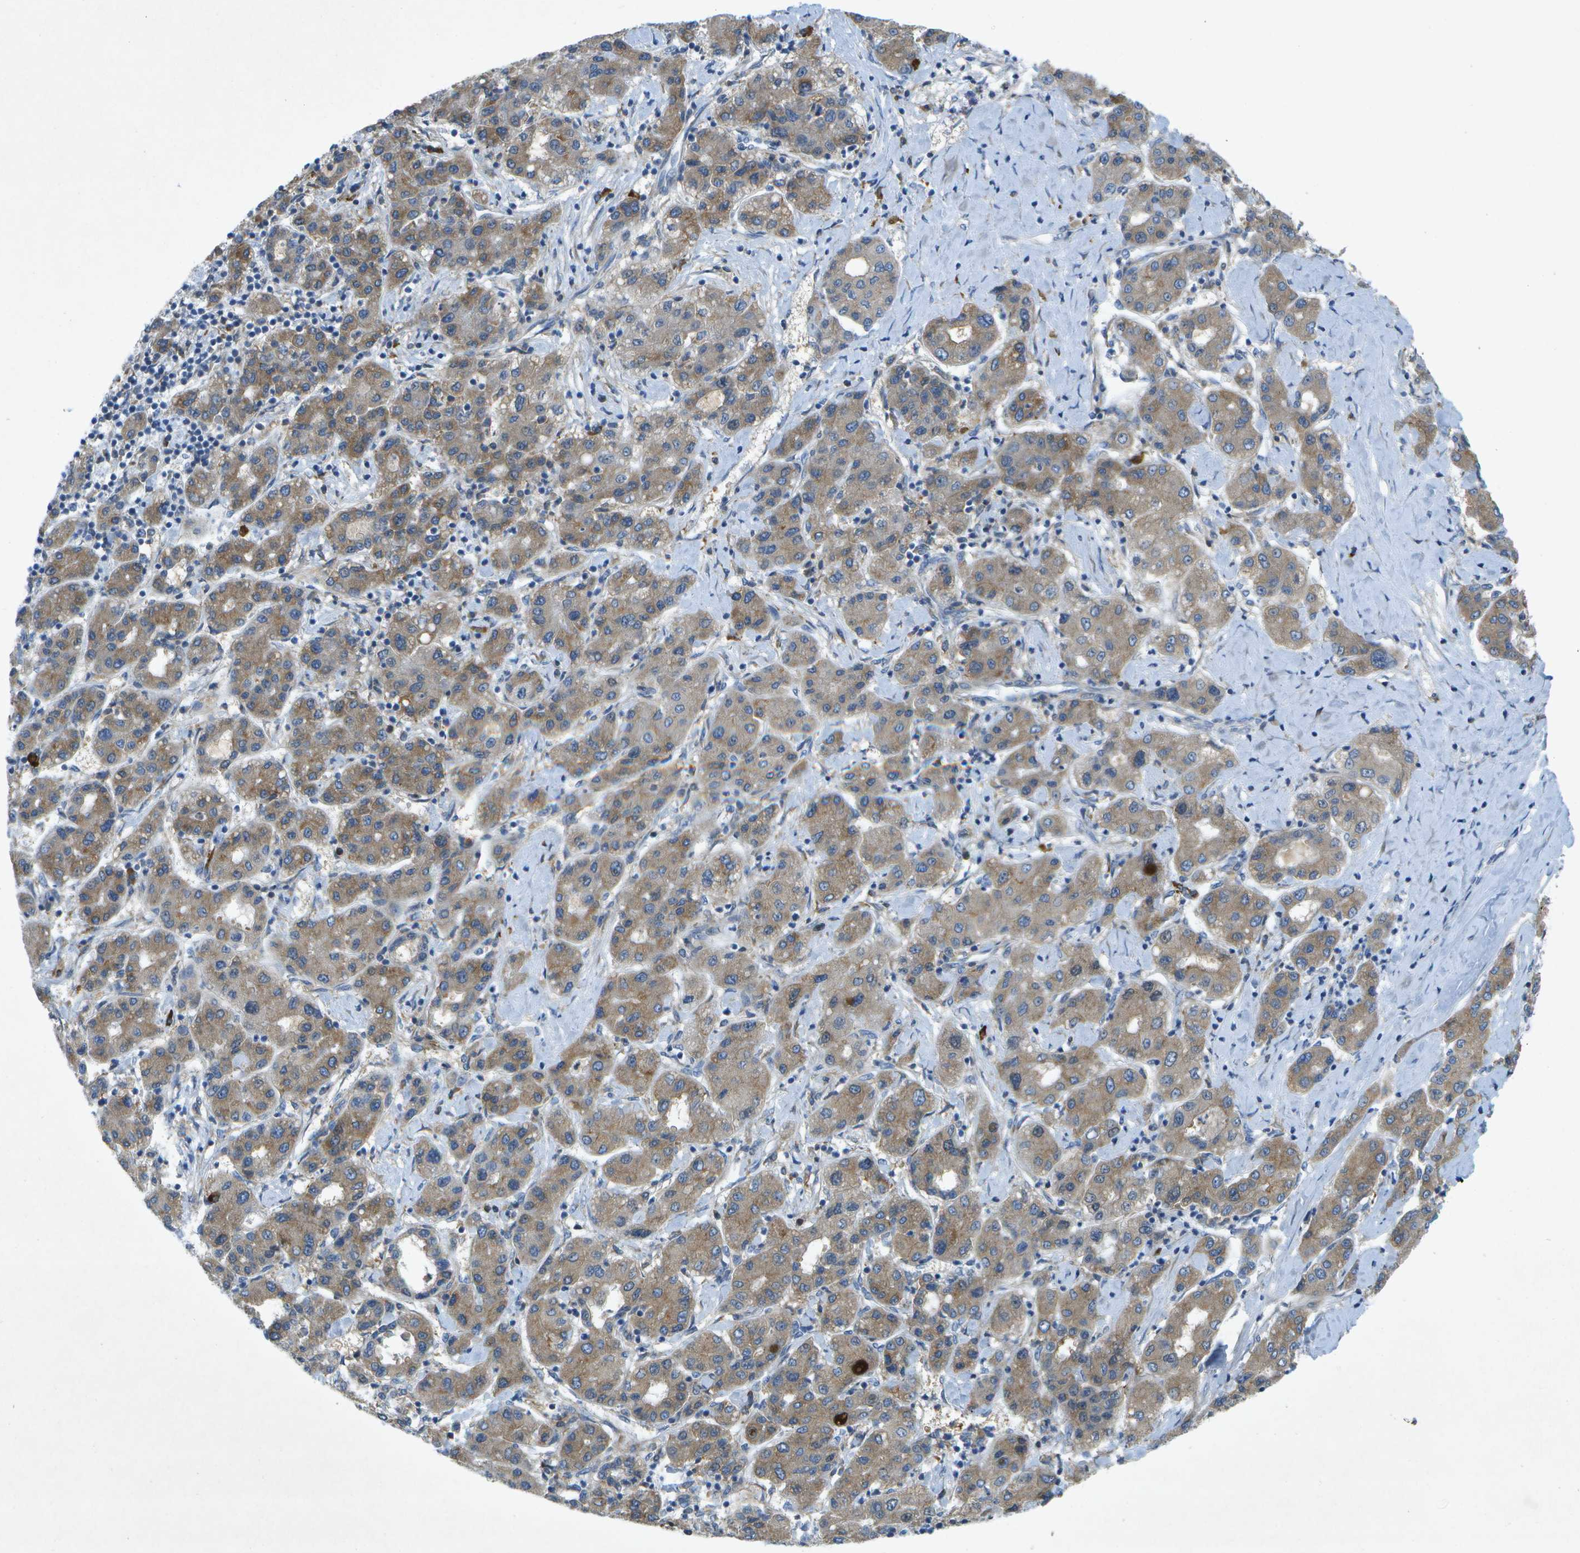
{"staining": {"intensity": "weak", "quantity": ">75%", "location": "cytoplasmic/membranous"}, "tissue": "liver cancer", "cell_type": "Tumor cells", "image_type": "cancer", "snomed": [{"axis": "morphology", "description": "Carcinoma, Hepatocellular, NOS"}, {"axis": "topography", "description": "Liver"}], "caption": "Immunohistochemistry (DAB (3,3'-diaminobenzidine)) staining of hepatocellular carcinoma (liver) shows weak cytoplasmic/membranous protein positivity in about >75% of tumor cells.", "gene": "WNK2", "patient": {"sex": "male", "age": 65}}